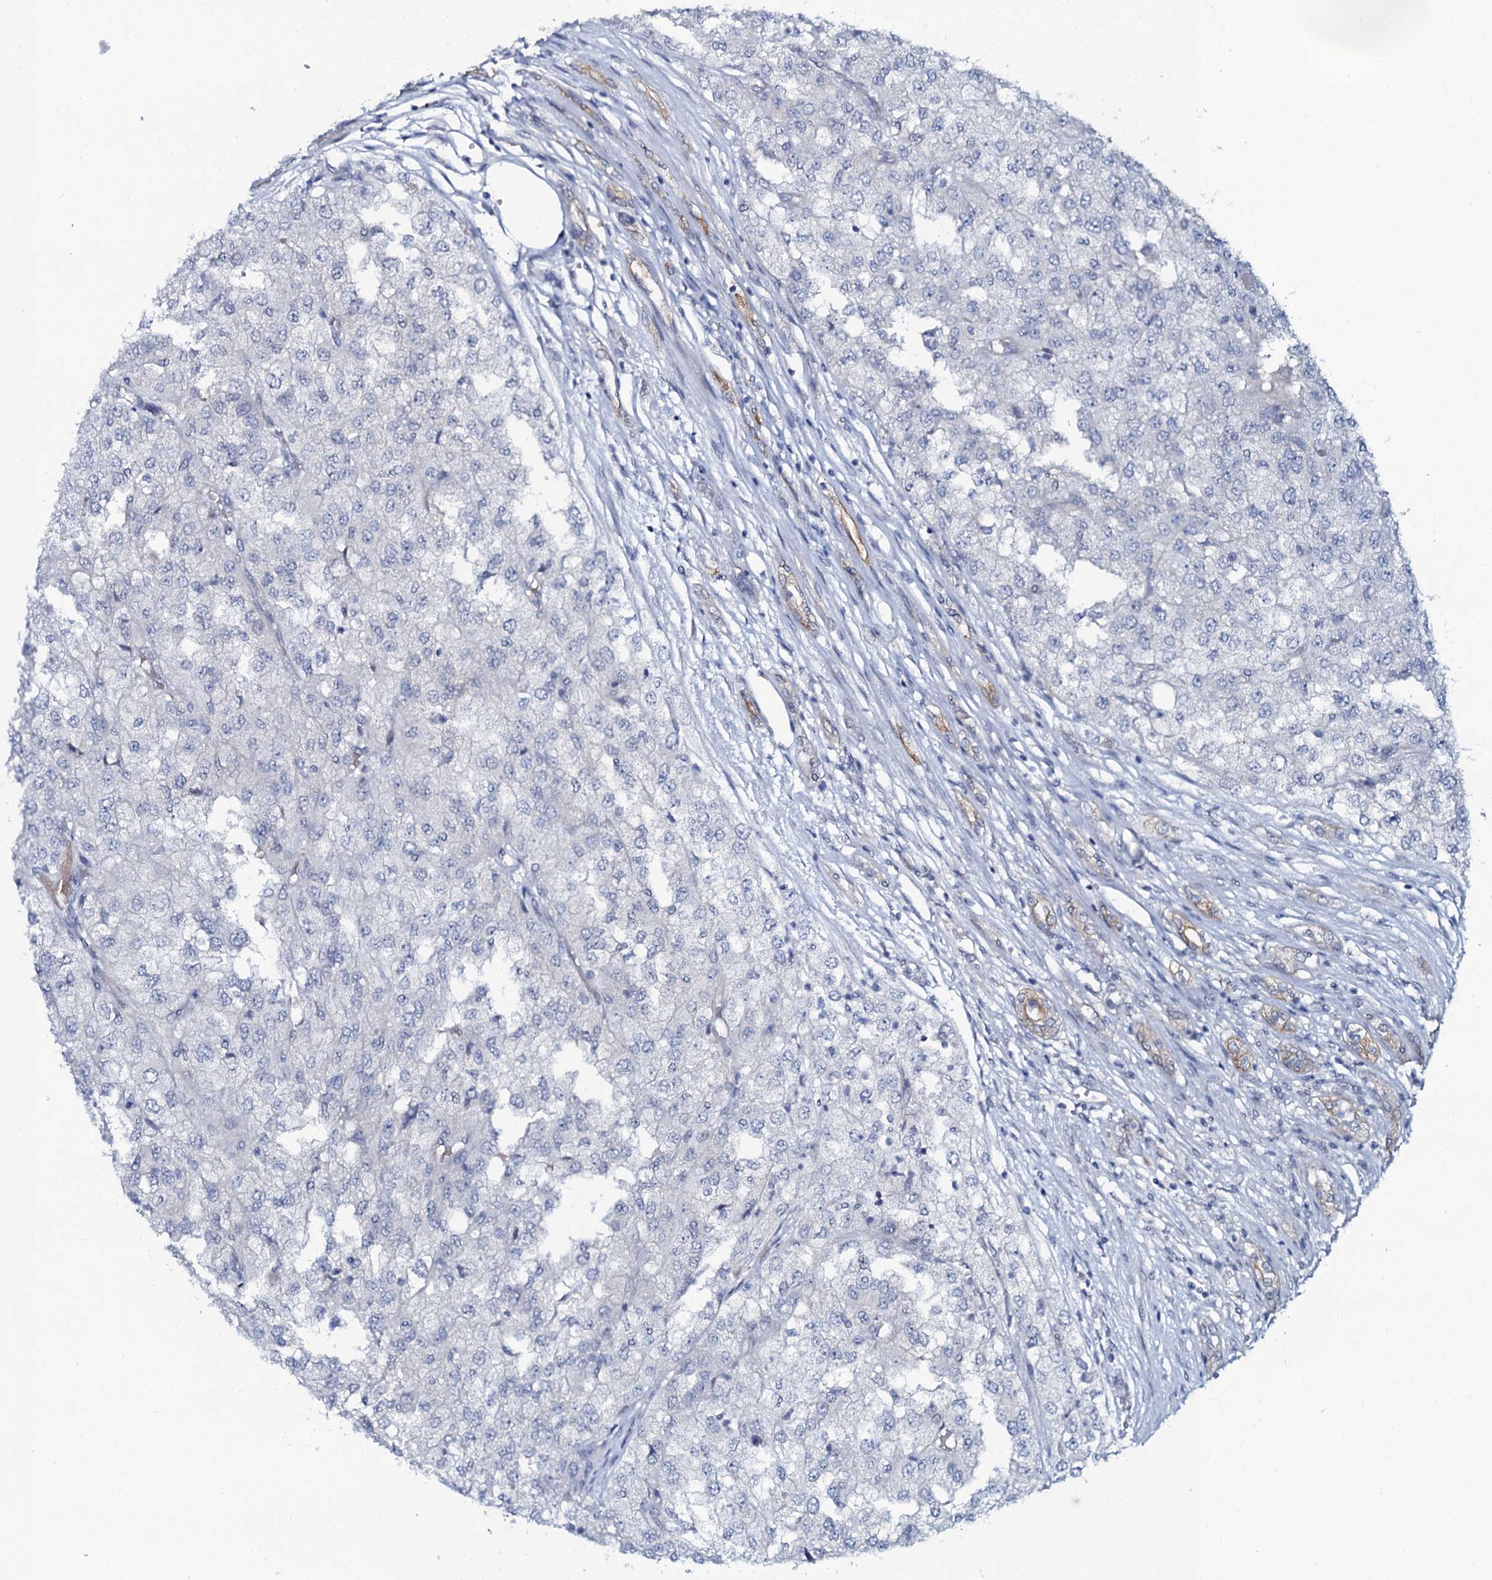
{"staining": {"intensity": "negative", "quantity": "none", "location": "none"}, "tissue": "renal cancer", "cell_type": "Tumor cells", "image_type": "cancer", "snomed": [{"axis": "morphology", "description": "Adenocarcinoma, NOS"}, {"axis": "topography", "description": "Kidney"}], "caption": "Renal cancer stained for a protein using IHC demonstrates no staining tumor cells.", "gene": "C10orf88", "patient": {"sex": "female", "age": 54}}